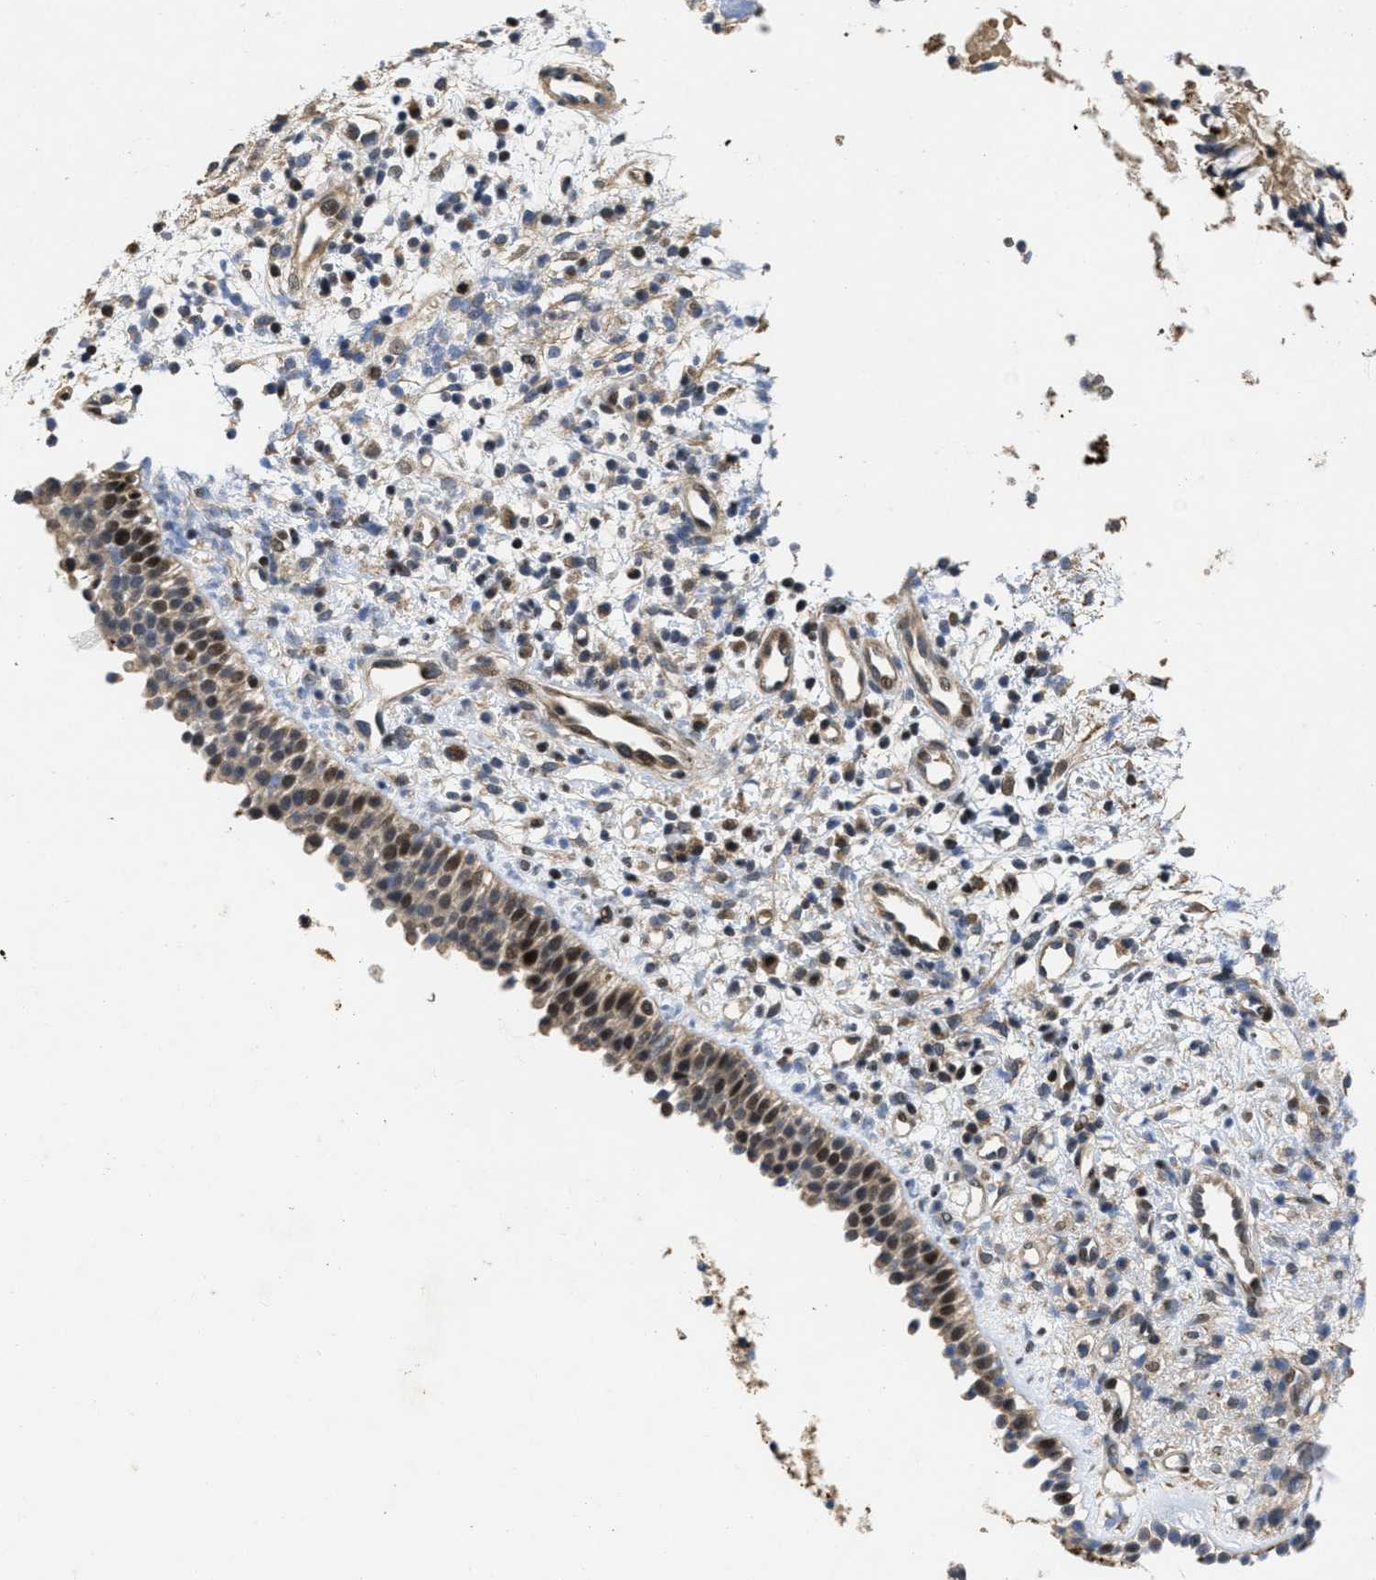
{"staining": {"intensity": "moderate", "quantity": ">75%", "location": "cytoplasmic/membranous,nuclear"}, "tissue": "nasopharynx", "cell_type": "Respiratory epithelial cells", "image_type": "normal", "snomed": [{"axis": "morphology", "description": "Normal tissue, NOS"}, {"axis": "topography", "description": "Nasopharynx"}], "caption": "Benign nasopharynx demonstrates moderate cytoplasmic/membranous,nuclear staining in about >75% of respiratory epithelial cells, visualized by immunohistochemistry.", "gene": "CBR3", "patient": {"sex": "male", "age": 21}}